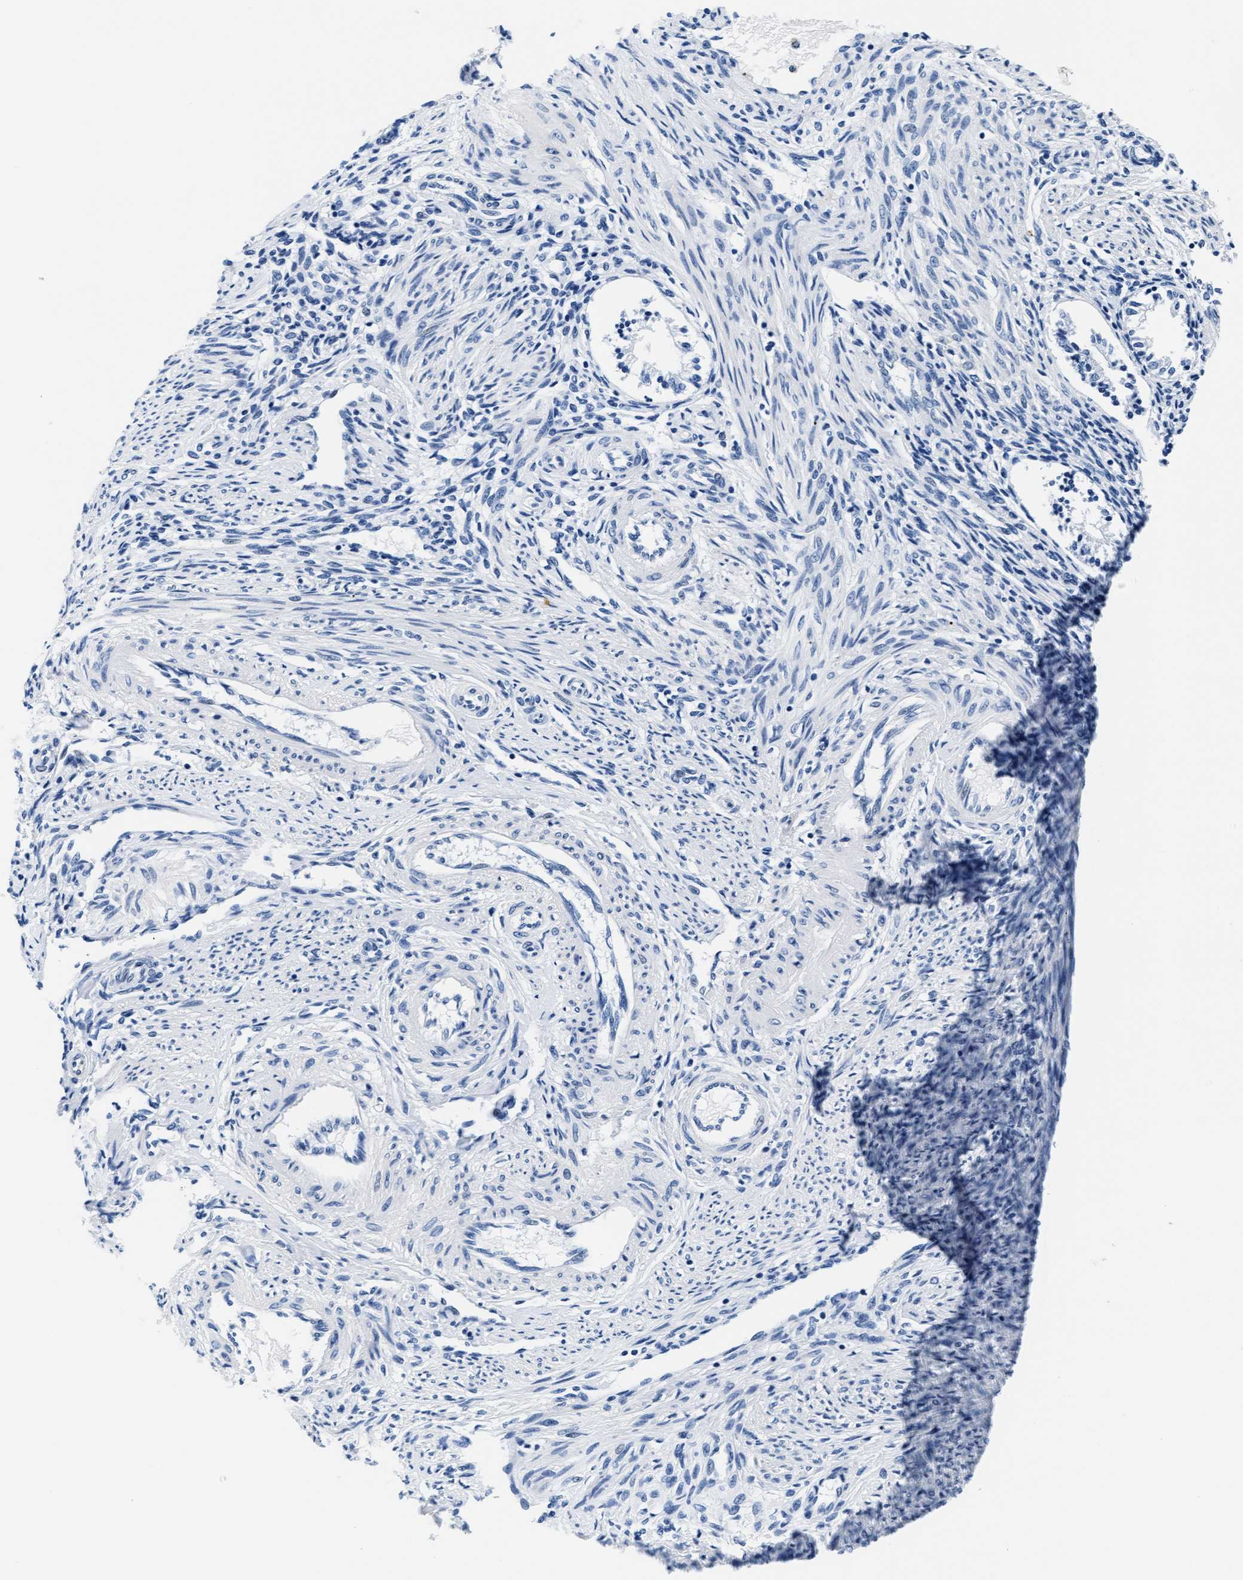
{"staining": {"intensity": "negative", "quantity": "none", "location": "none"}, "tissue": "endometrium", "cell_type": "Cells in endometrial stroma", "image_type": "normal", "snomed": [{"axis": "morphology", "description": "Normal tissue, NOS"}, {"axis": "topography", "description": "Endometrium"}], "caption": "Image shows no protein expression in cells in endometrial stroma of unremarkable endometrium.", "gene": "MMP8", "patient": {"sex": "female", "age": 42}}